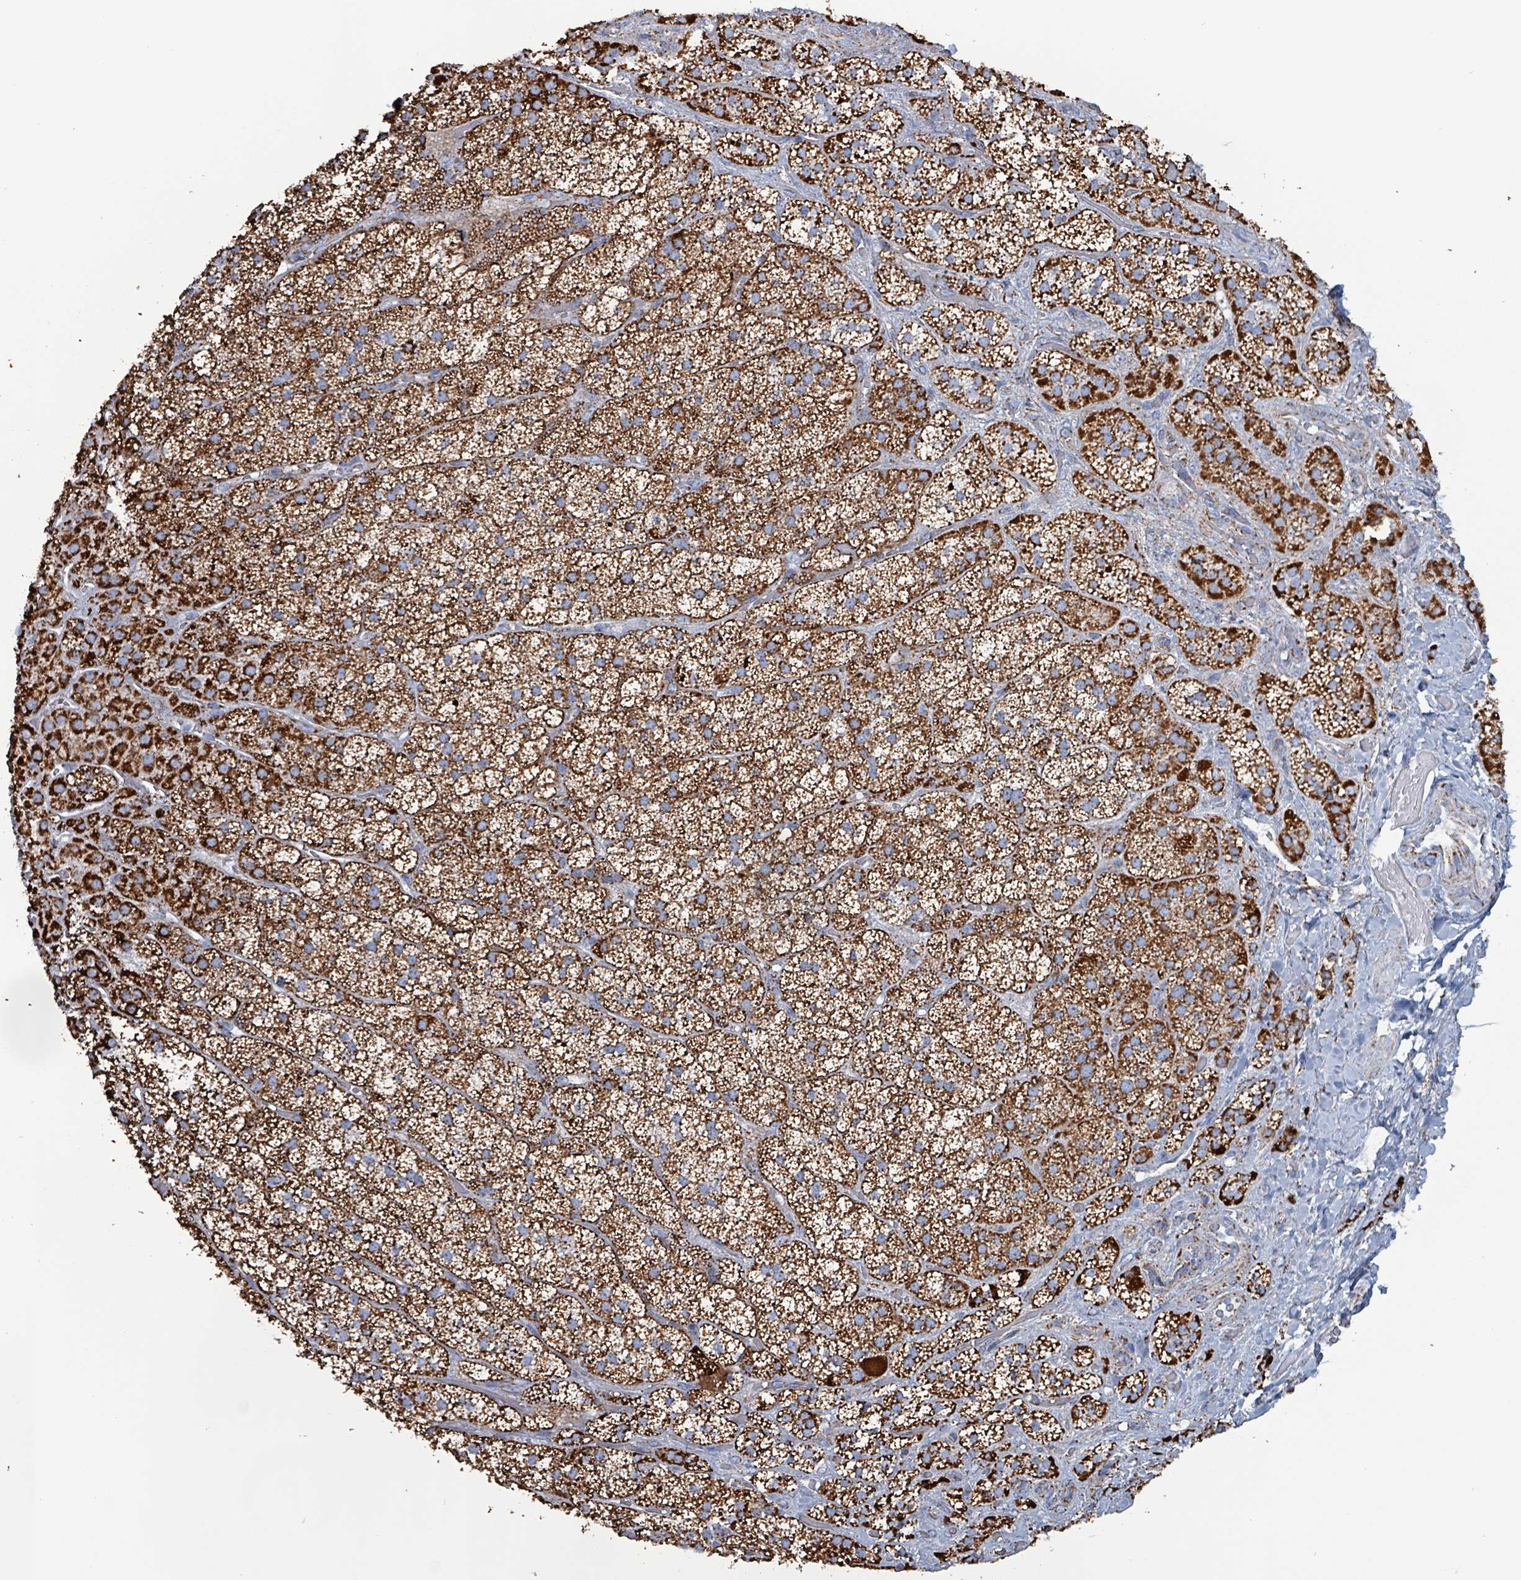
{"staining": {"intensity": "strong", "quantity": ">75%", "location": "cytoplasmic/membranous"}, "tissue": "adrenal gland", "cell_type": "Glandular cells", "image_type": "normal", "snomed": [{"axis": "morphology", "description": "Normal tissue, NOS"}, {"axis": "topography", "description": "Adrenal gland"}], "caption": "About >75% of glandular cells in benign human adrenal gland display strong cytoplasmic/membranous protein staining as visualized by brown immunohistochemical staining.", "gene": "IDH3B", "patient": {"sex": "male", "age": 57}}